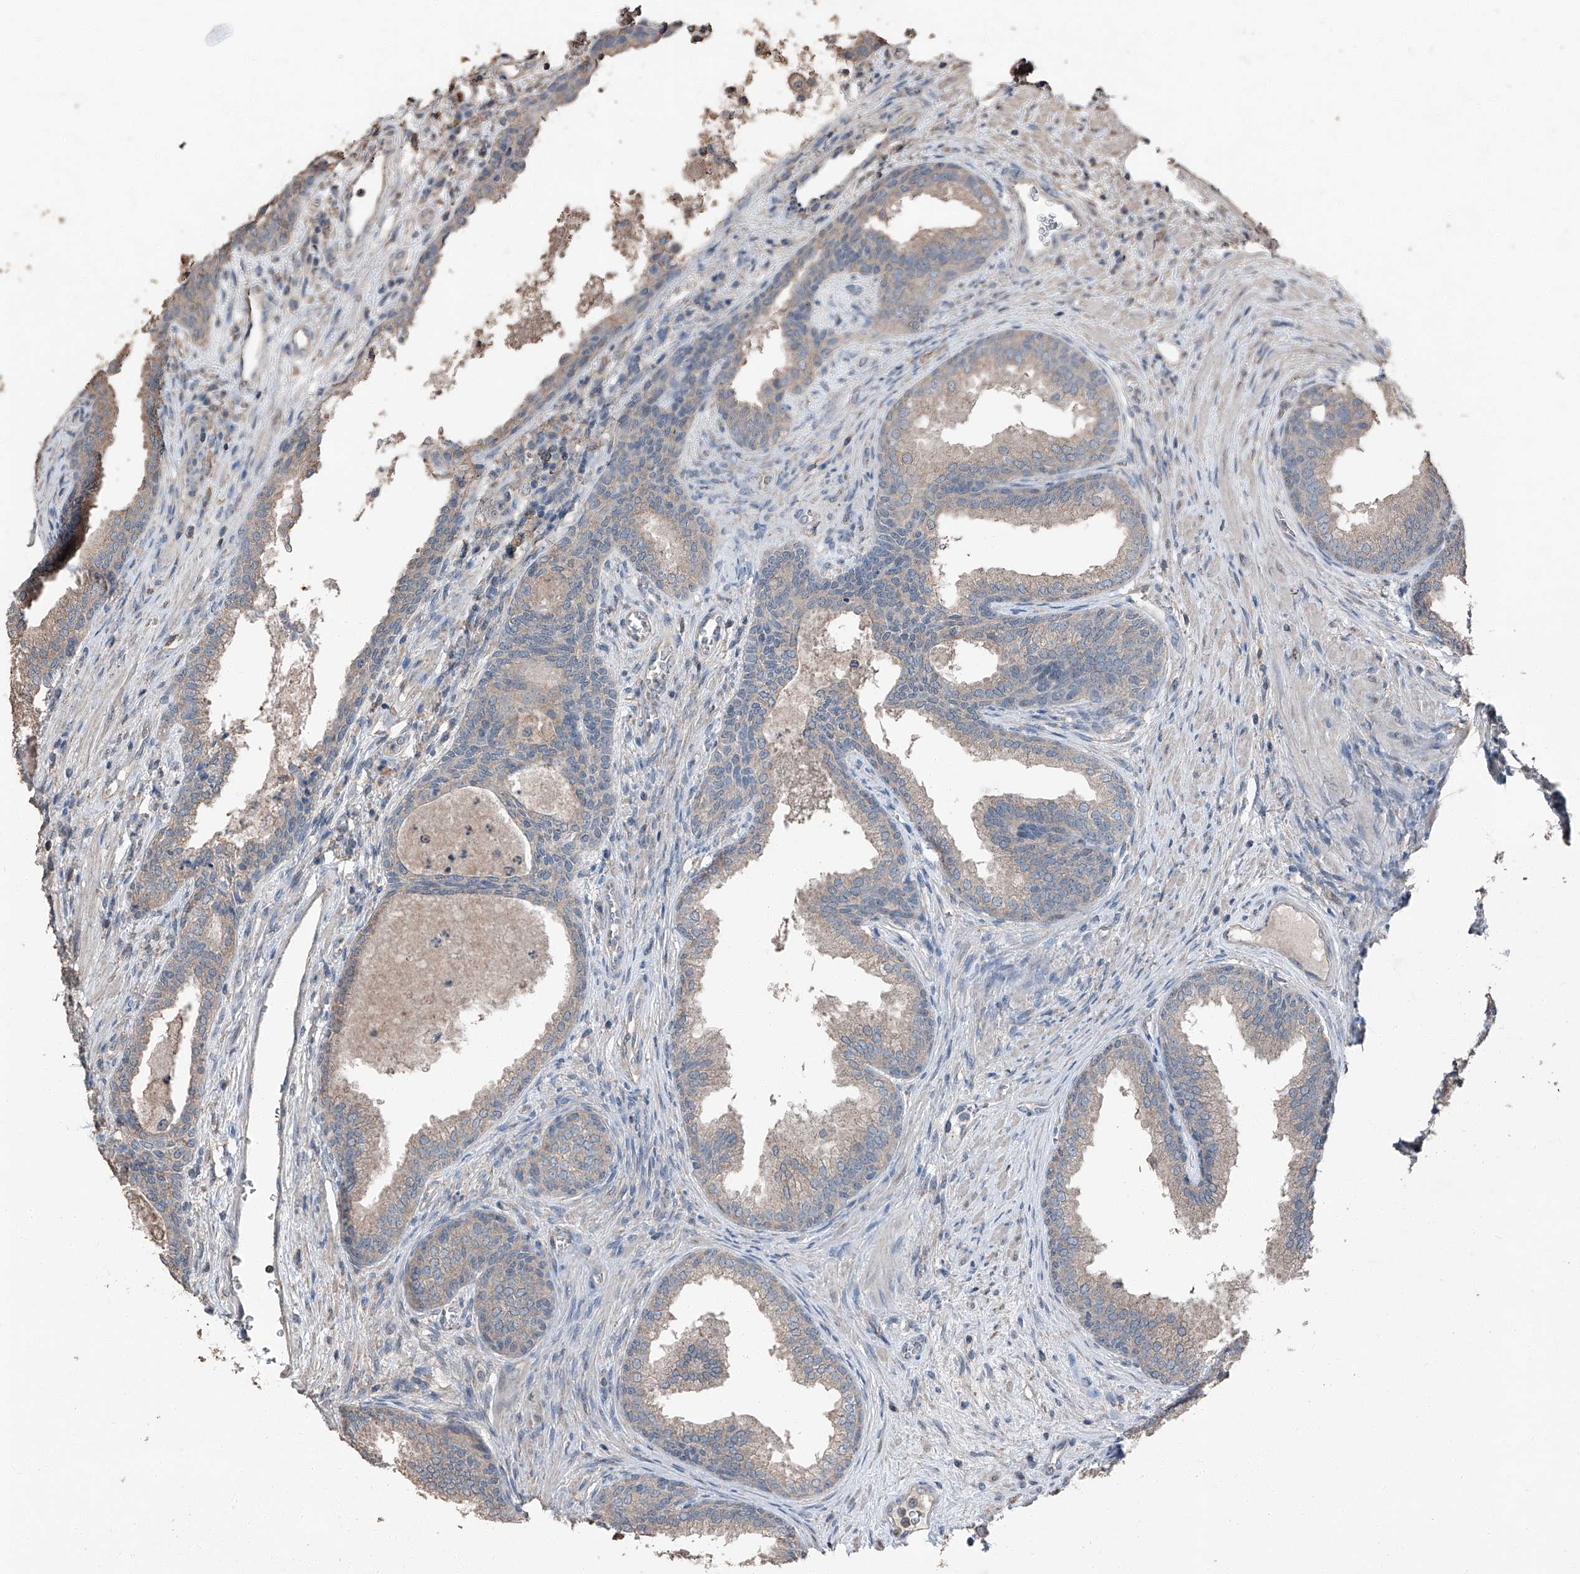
{"staining": {"intensity": "weak", "quantity": "25%-75%", "location": "cytoplasmic/membranous"}, "tissue": "prostate", "cell_type": "Glandular cells", "image_type": "normal", "snomed": [{"axis": "morphology", "description": "Normal tissue, NOS"}, {"axis": "topography", "description": "Prostate"}], "caption": "Weak cytoplasmic/membranous protein expression is present in approximately 25%-75% of glandular cells in prostate.", "gene": "MAMLD1", "patient": {"sex": "male", "age": 76}}